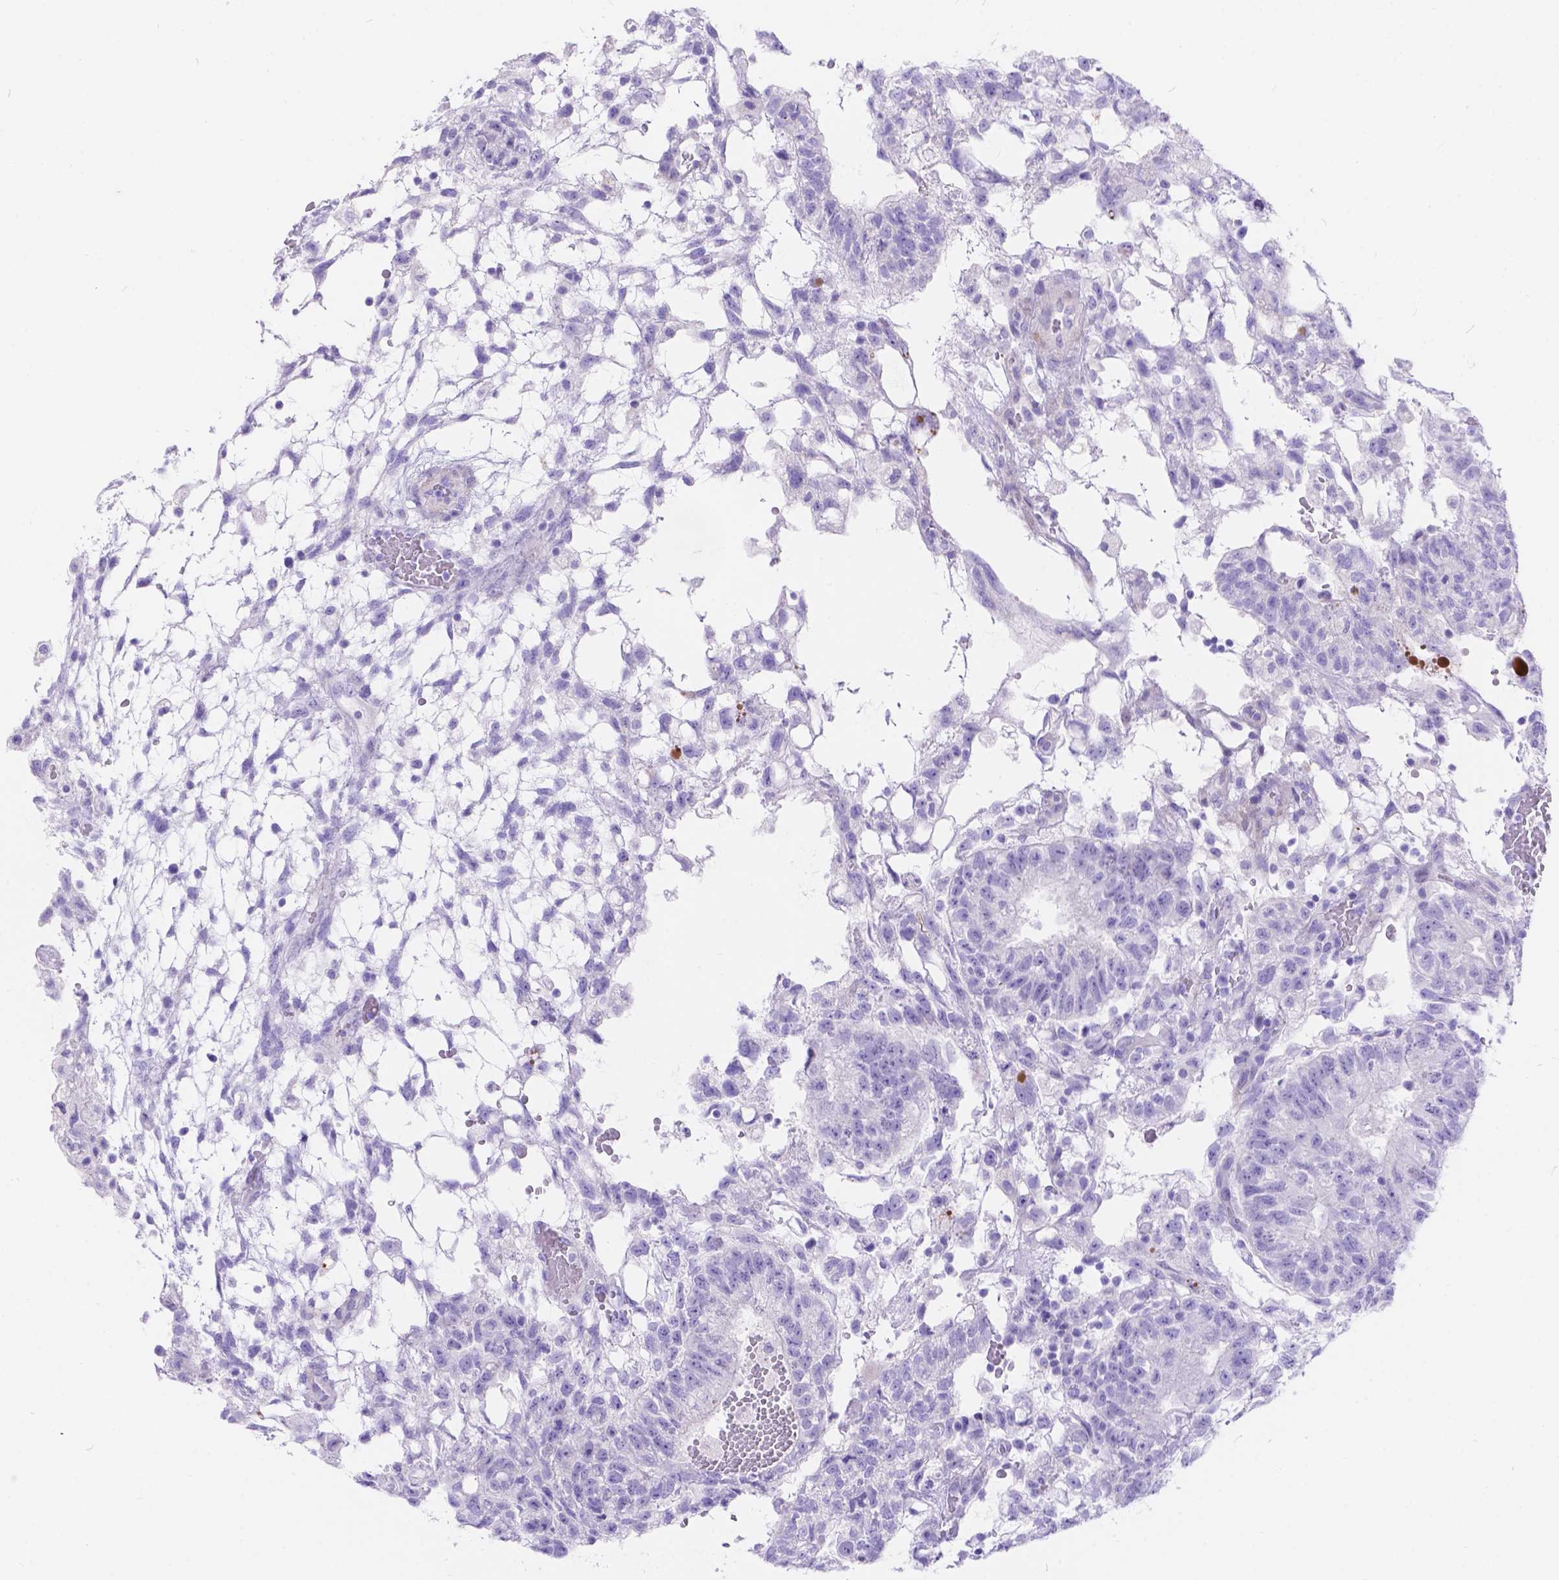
{"staining": {"intensity": "negative", "quantity": "none", "location": "none"}, "tissue": "testis cancer", "cell_type": "Tumor cells", "image_type": "cancer", "snomed": [{"axis": "morphology", "description": "Carcinoma, Embryonal, NOS"}, {"axis": "topography", "description": "Testis"}], "caption": "IHC of human embryonal carcinoma (testis) reveals no staining in tumor cells. Brightfield microscopy of immunohistochemistry (IHC) stained with DAB (brown) and hematoxylin (blue), captured at high magnification.", "gene": "KLHL10", "patient": {"sex": "male", "age": 32}}